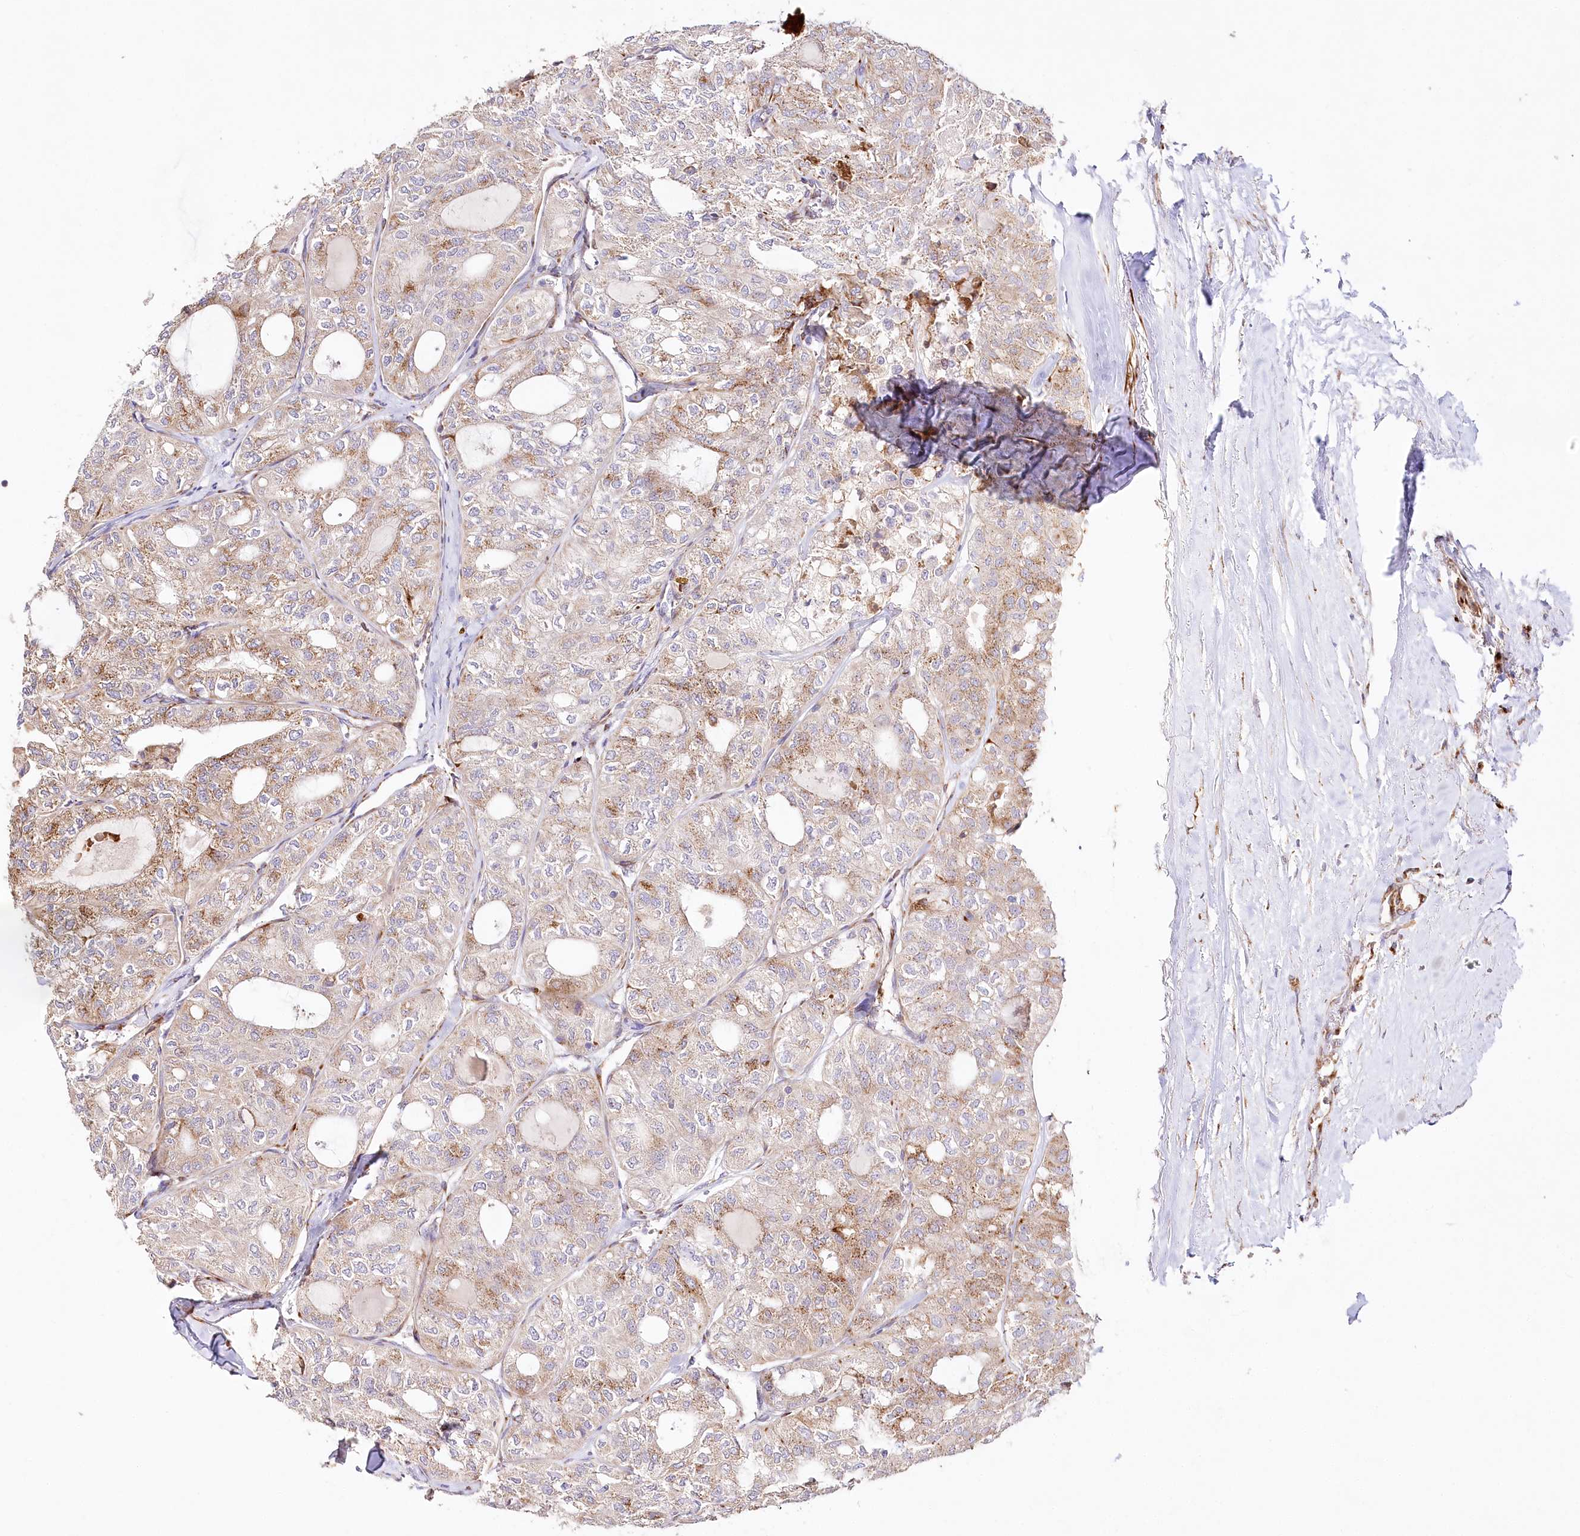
{"staining": {"intensity": "moderate", "quantity": "25%-75%", "location": "cytoplasmic/membranous"}, "tissue": "thyroid cancer", "cell_type": "Tumor cells", "image_type": "cancer", "snomed": [{"axis": "morphology", "description": "Follicular adenoma carcinoma, NOS"}, {"axis": "topography", "description": "Thyroid gland"}], "caption": "Thyroid cancer stained with DAB immunohistochemistry displays medium levels of moderate cytoplasmic/membranous positivity in approximately 25%-75% of tumor cells.", "gene": "ABRAXAS2", "patient": {"sex": "male", "age": 75}}